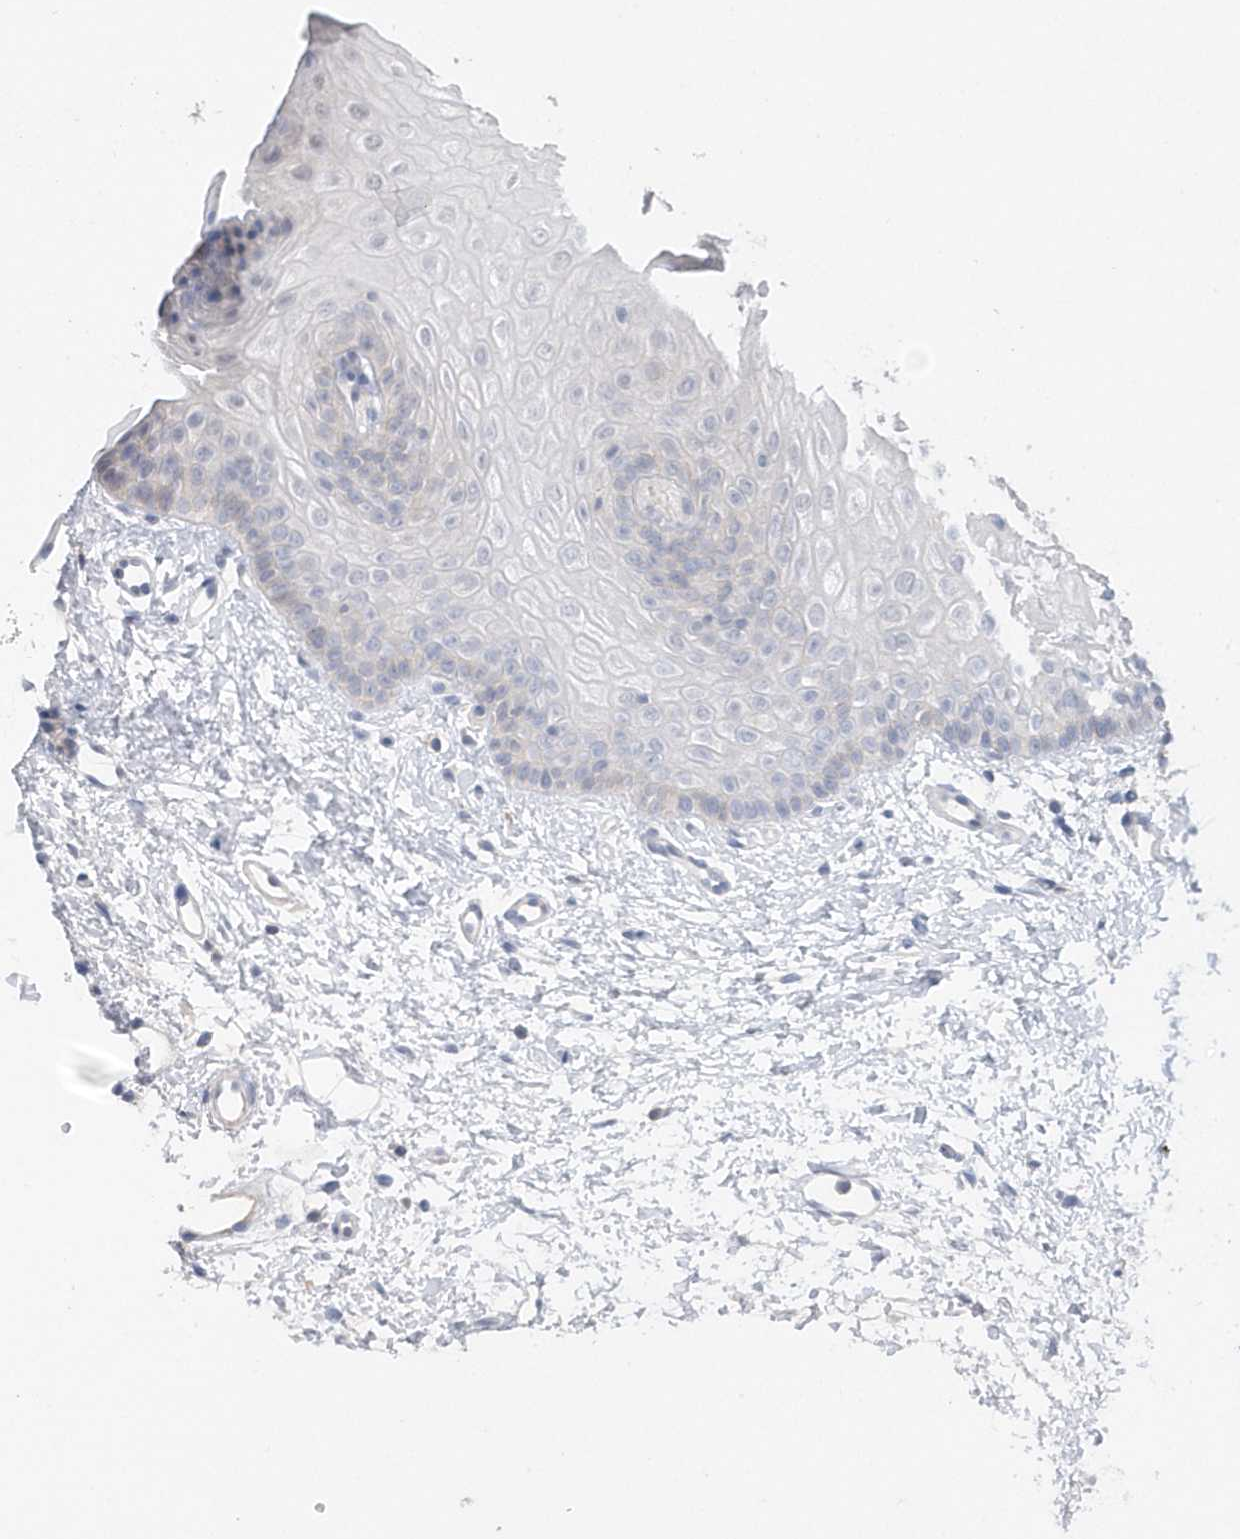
{"staining": {"intensity": "negative", "quantity": "none", "location": "none"}, "tissue": "oral mucosa", "cell_type": "Squamous epithelial cells", "image_type": "normal", "snomed": [{"axis": "morphology", "description": "Normal tissue, NOS"}, {"axis": "topography", "description": "Oral tissue"}], "caption": "Histopathology image shows no protein expression in squamous epithelial cells of normal oral mucosa. (DAB IHC visualized using brightfield microscopy, high magnification).", "gene": "CRIP3", "patient": {"sex": "female", "age": 68}}